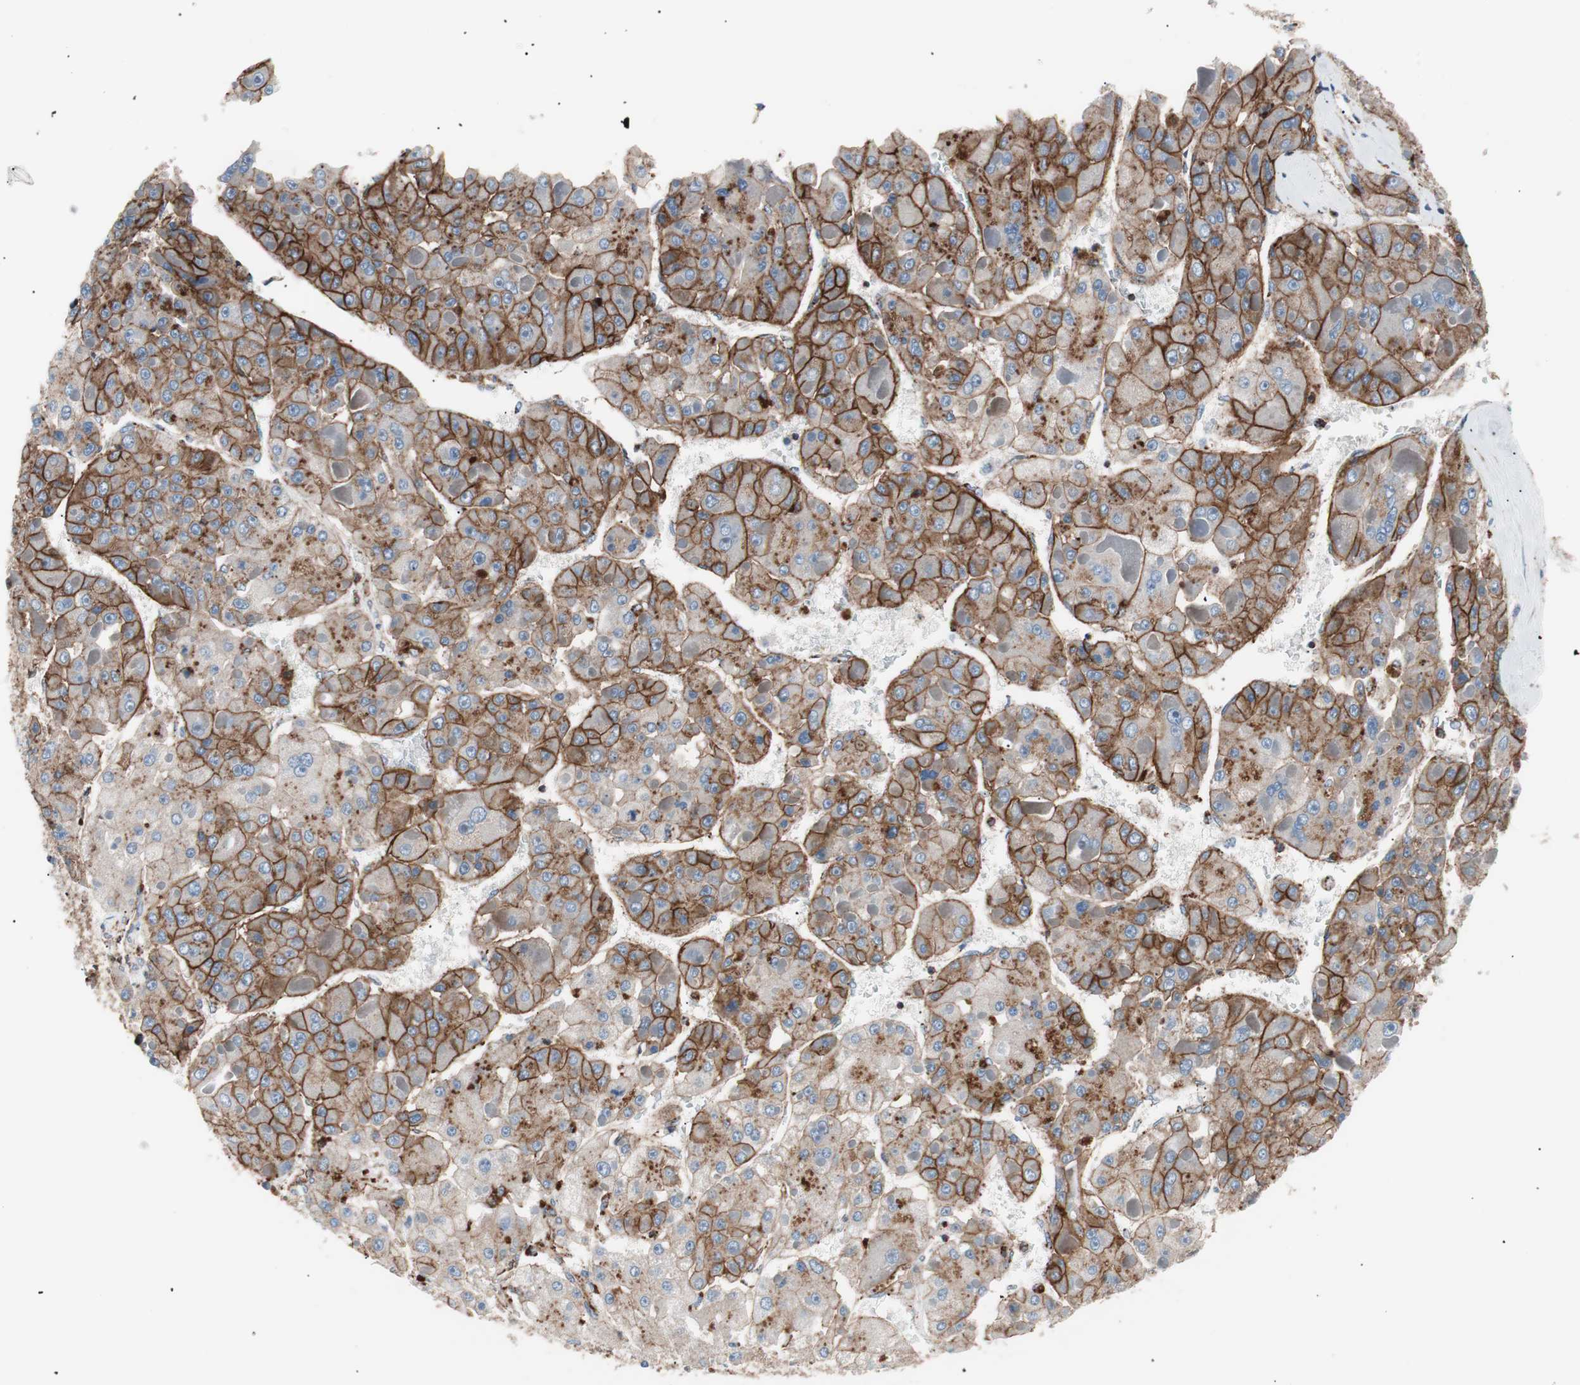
{"staining": {"intensity": "strong", "quantity": ">75%", "location": "cytoplasmic/membranous"}, "tissue": "liver cancer", "cell_type": "Tumor cells", "image_type": "cancer", "snomed": [{"axis": "morphology", "description": "Carcinoma, Hepatocellular, NOS"}, {"axis": "topography", "description": "Liver"}], "caption": "This is an image of IHC staining of liver cancer (hepatocellular carcinoma), which shows strong staining in the cytoplasmic/membranous of tumor cells.", "gene": "FLOT2", "patient": {"sex": "female", "age": 73}}